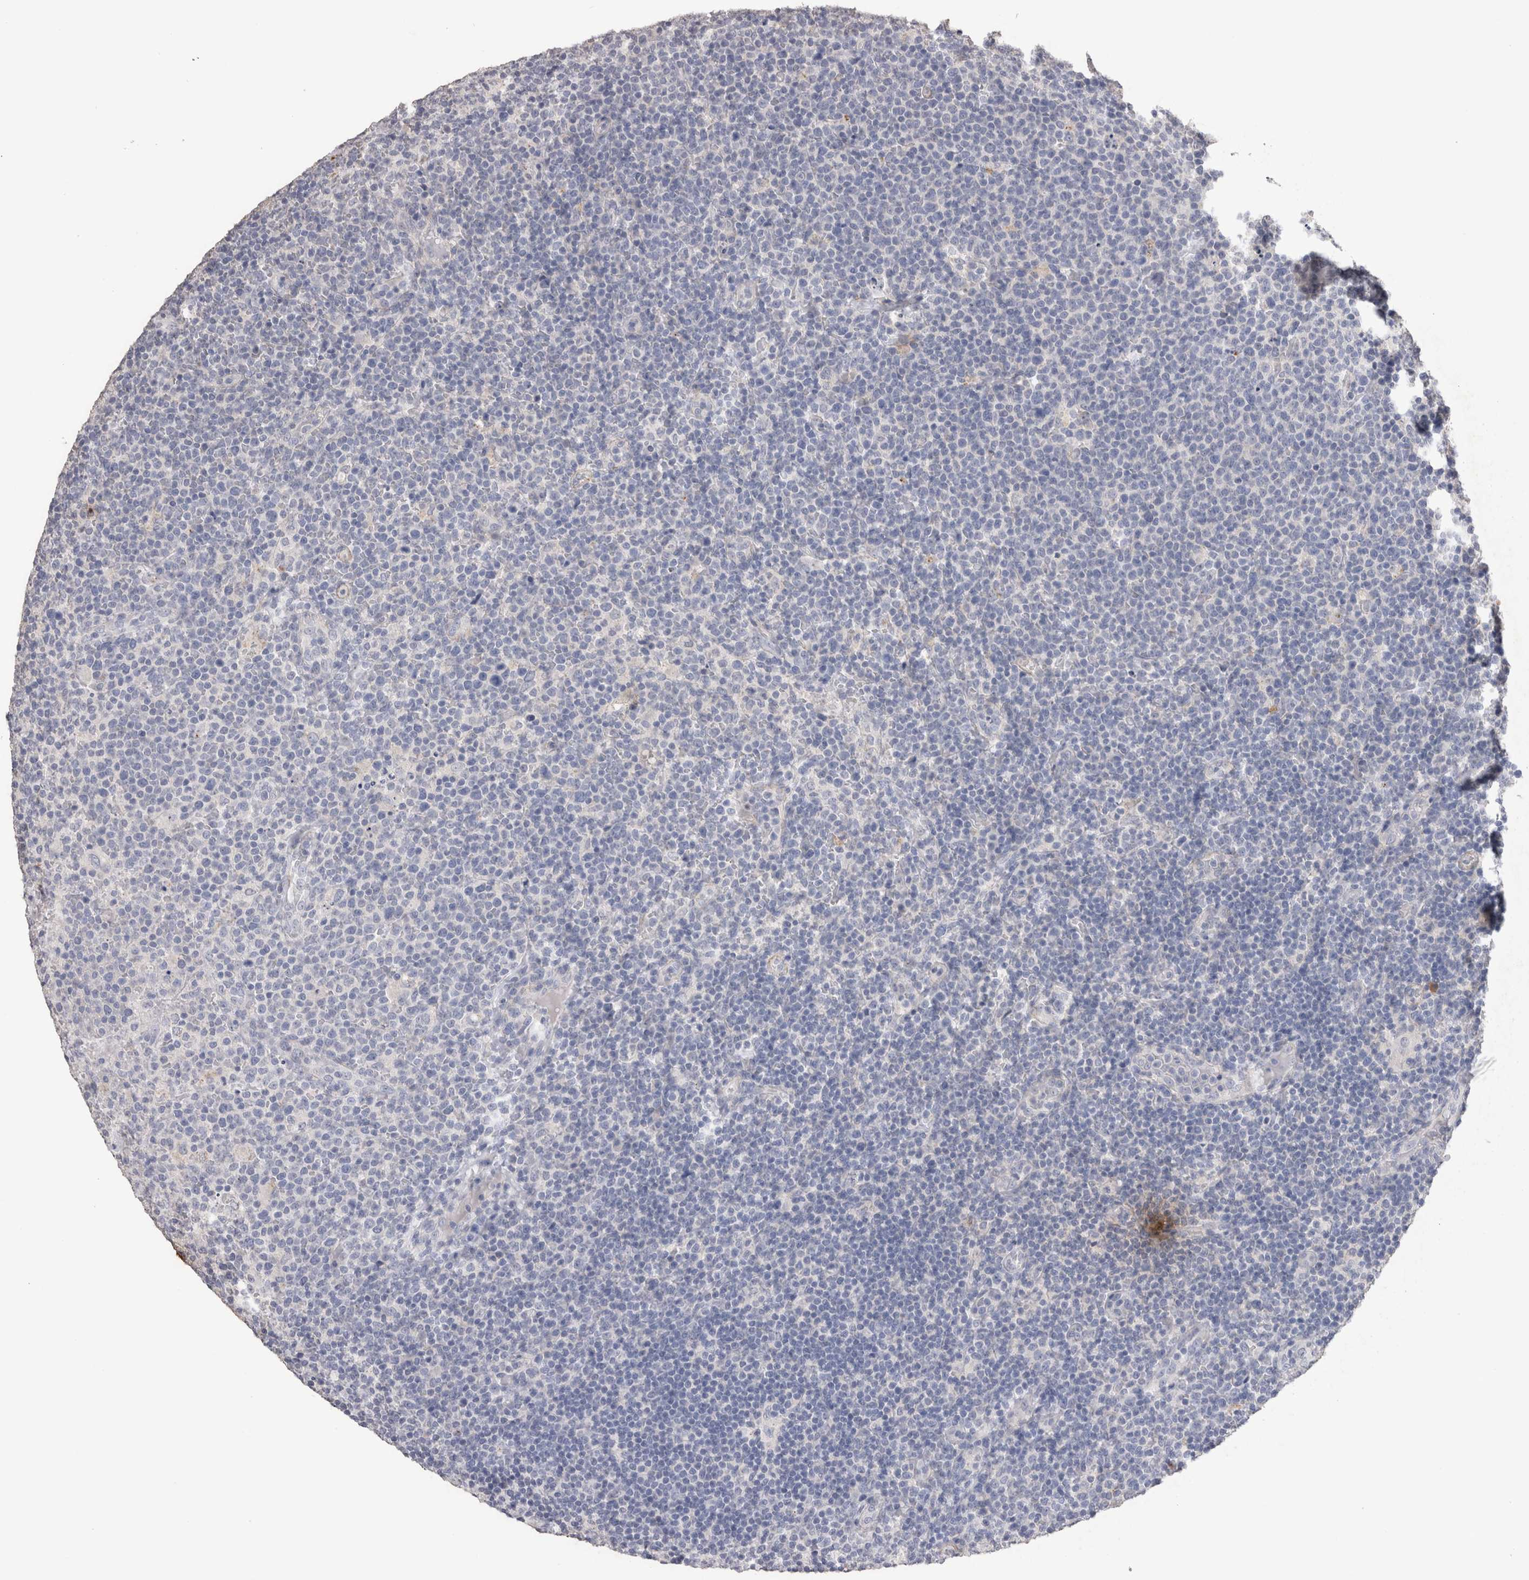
{"staining": {"intensity": "negative", "quantity": "none", "location": "none"}, "tissue": "lymphoma", "cell_type": "Tumor cells", "image_type": "cancer", "snomed": [{"axis": "morphology", "description": "Malignant lymphoma, non-Hodgkin's type, High grade"}, {"axis": "topography", "description": "Lymph node"}], "caption": "Lymphoma stained for a protein using IHC demonstrates no staining tumor cells.", "gene": "CDH6", "patient": {"sex": "male", "age": 61}}